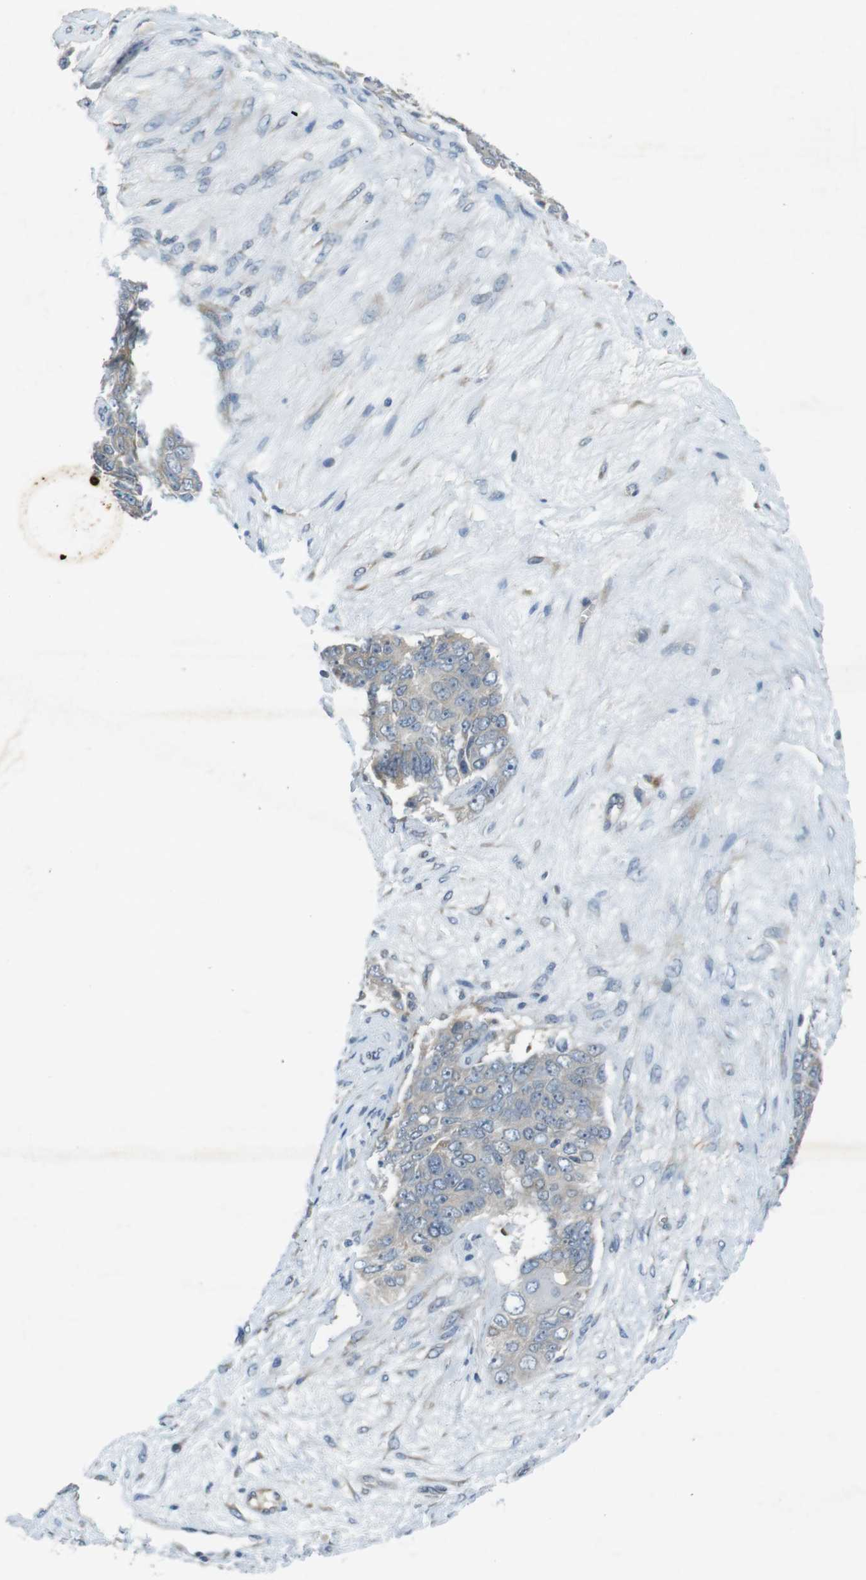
{"staining": {"intensity": "negative", "quantity": "none", "location": "none"}, "tissue": "ovarian cancer", "cell_type": "Tumor cells", "image_type": "cancer", "snomed": [{"axis": "morphology", "description": "Carcinoma, endometroid"}, {"axis": "topography", "description": "Ovary"}], "caption": "The IHC histopathology image has no significant positivity in tumor cells of endometroid carcinoma (ovarian) tissue.", "gene": "FLCN", "patient": {"sex": "female", "age": 51}}